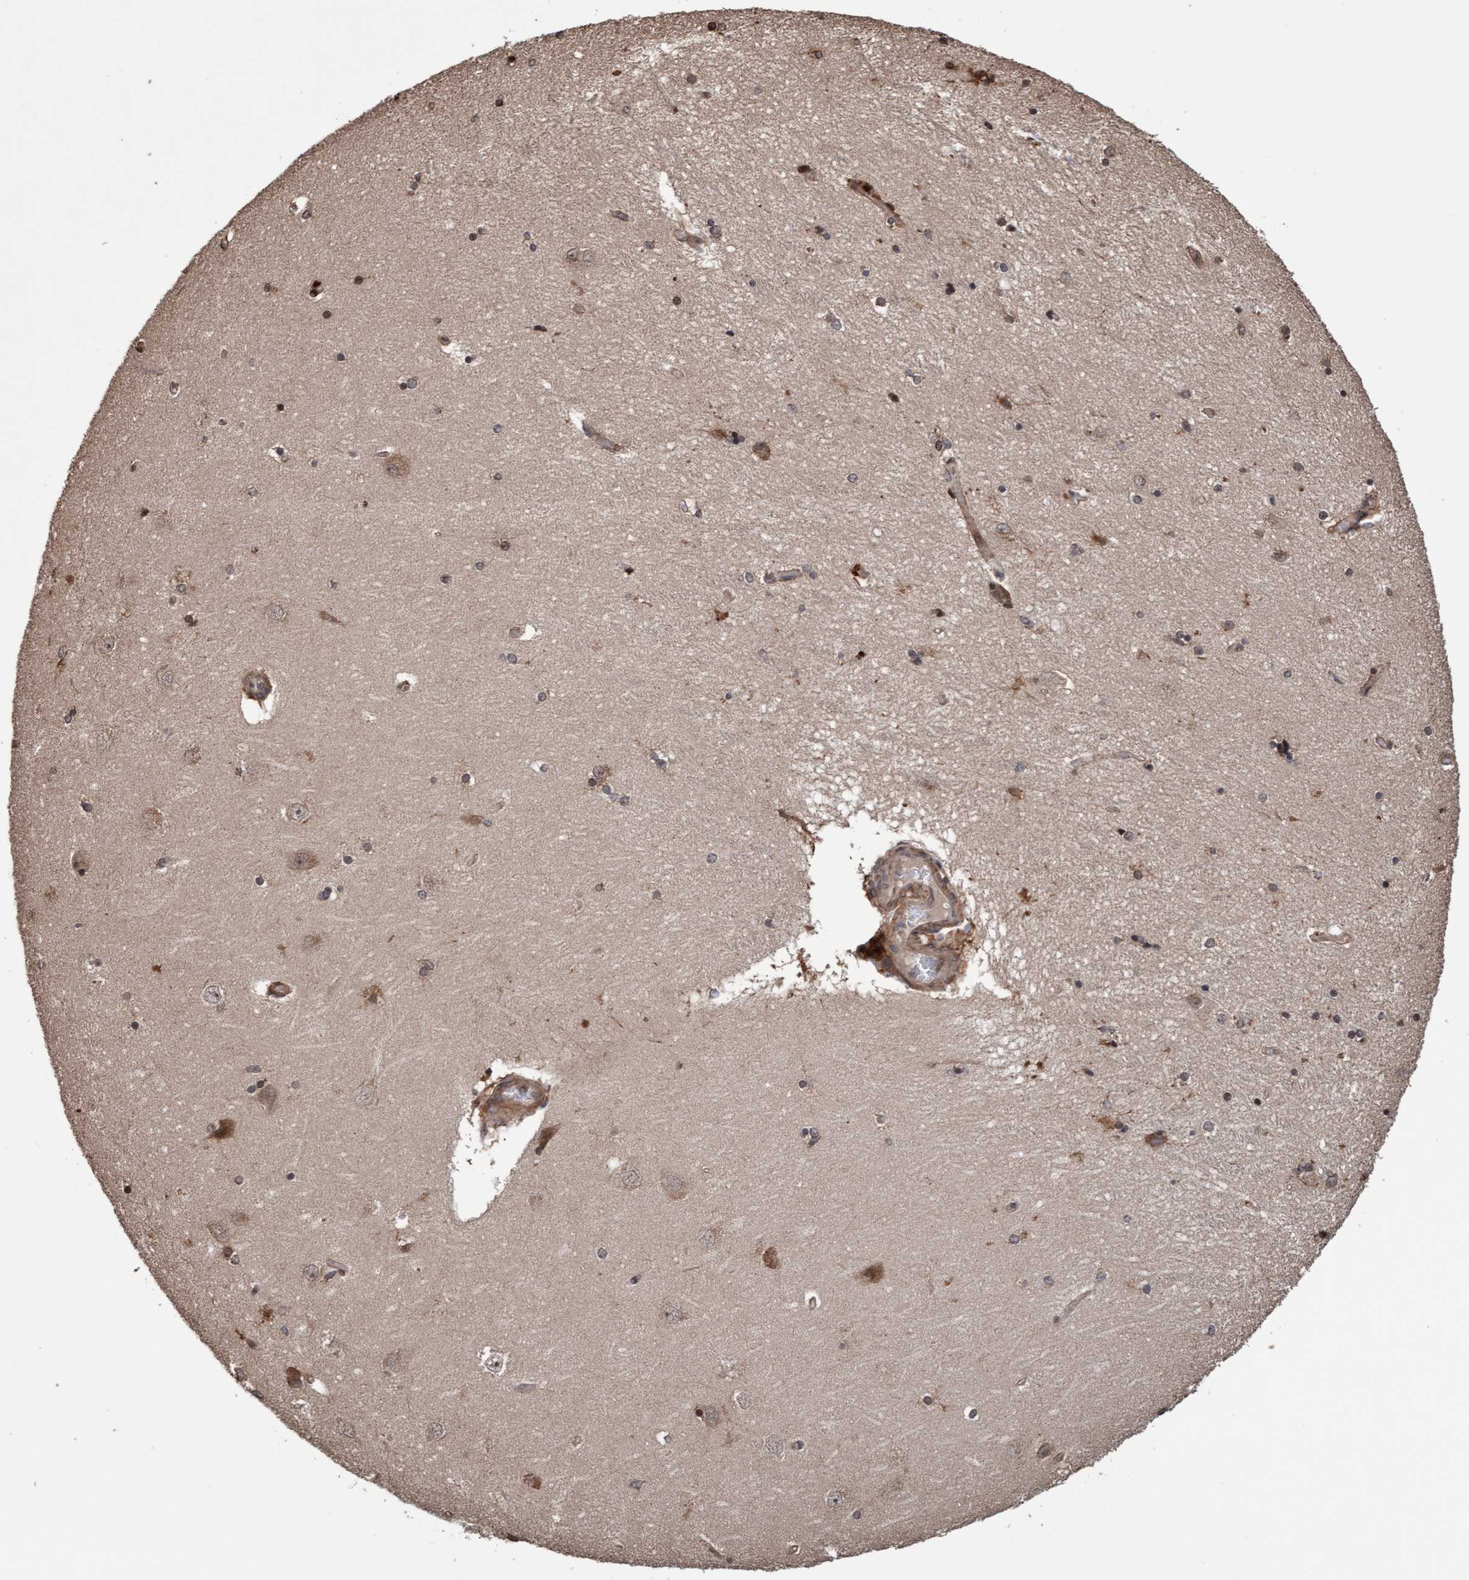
{"staining": {"intensity": "moderate", "quantity": "25%-75%", "location": "nuclear"}, "tissue": "hippocampus", "cell_type": "Glial cells", "image_type": "normal", "snomed": [{"axis": "morphology", "description": "Normal tissue, NOS"}, {"axis": "topography", "description": "Hippocampus"}], "caption": "Glial cells display medium levels of moderate nuclear staining in approximately 25%-75% of cells in unremarkable human hippocampus.", "gene": "PECR", "patient": {"sex": "female", "age": 54}}